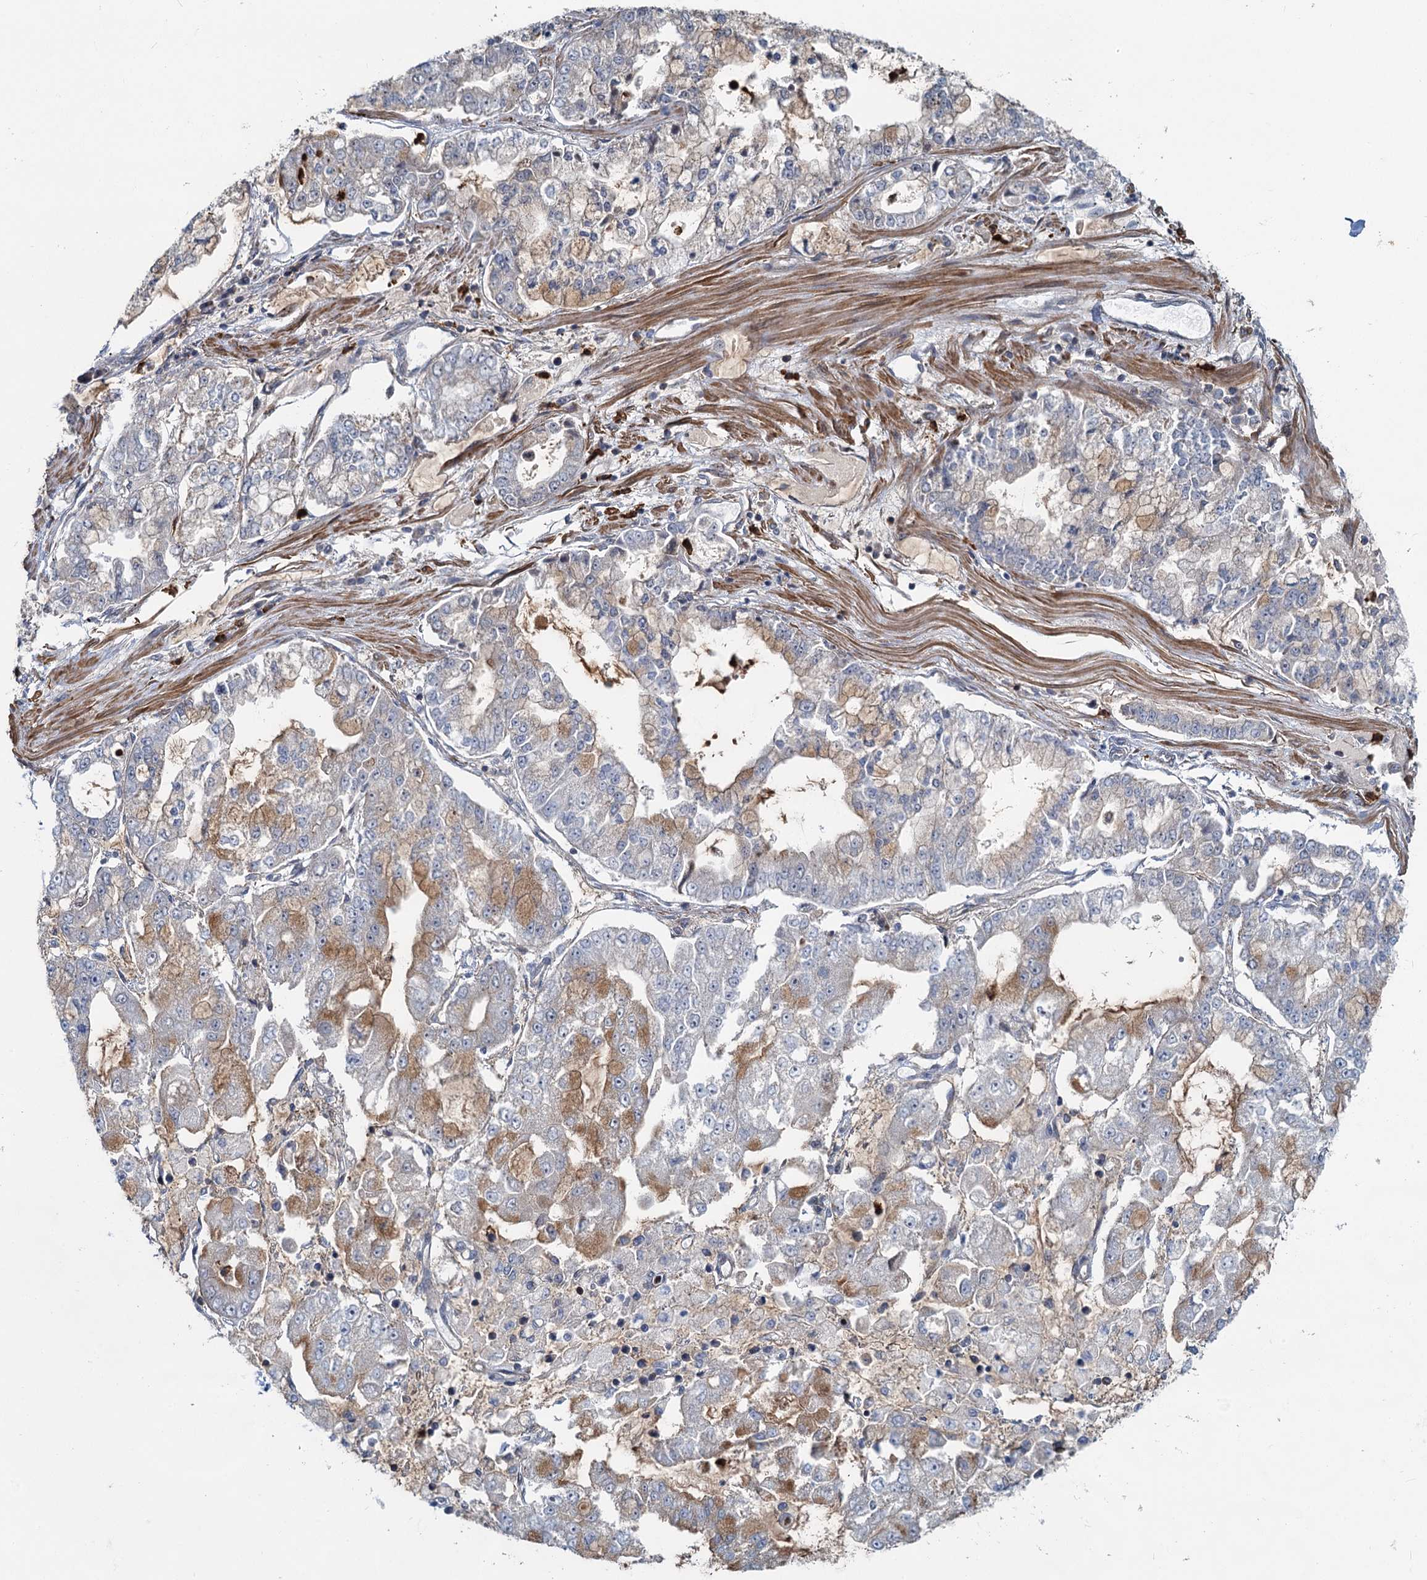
{"staining": {"intensity": "moderate", "quantity": "25%-75%", "location": "cytoplasmic/membranous"}, "tissue": "stomach cancer", "cell_type": "Tumor cells", "image_type": "cancer", "snomed": [{"axis": "morphology", "description": "Adenocarcinoma, NOS"}, {"axis": "topography", "description": "Stomach"}], "caption": "Stomach cancer stained for a protein shows moderate cytoplasmic/membranous positivity in tumor cells.", "gene": "ADCY2", "patient": {"sex": "male", "age": 76}}